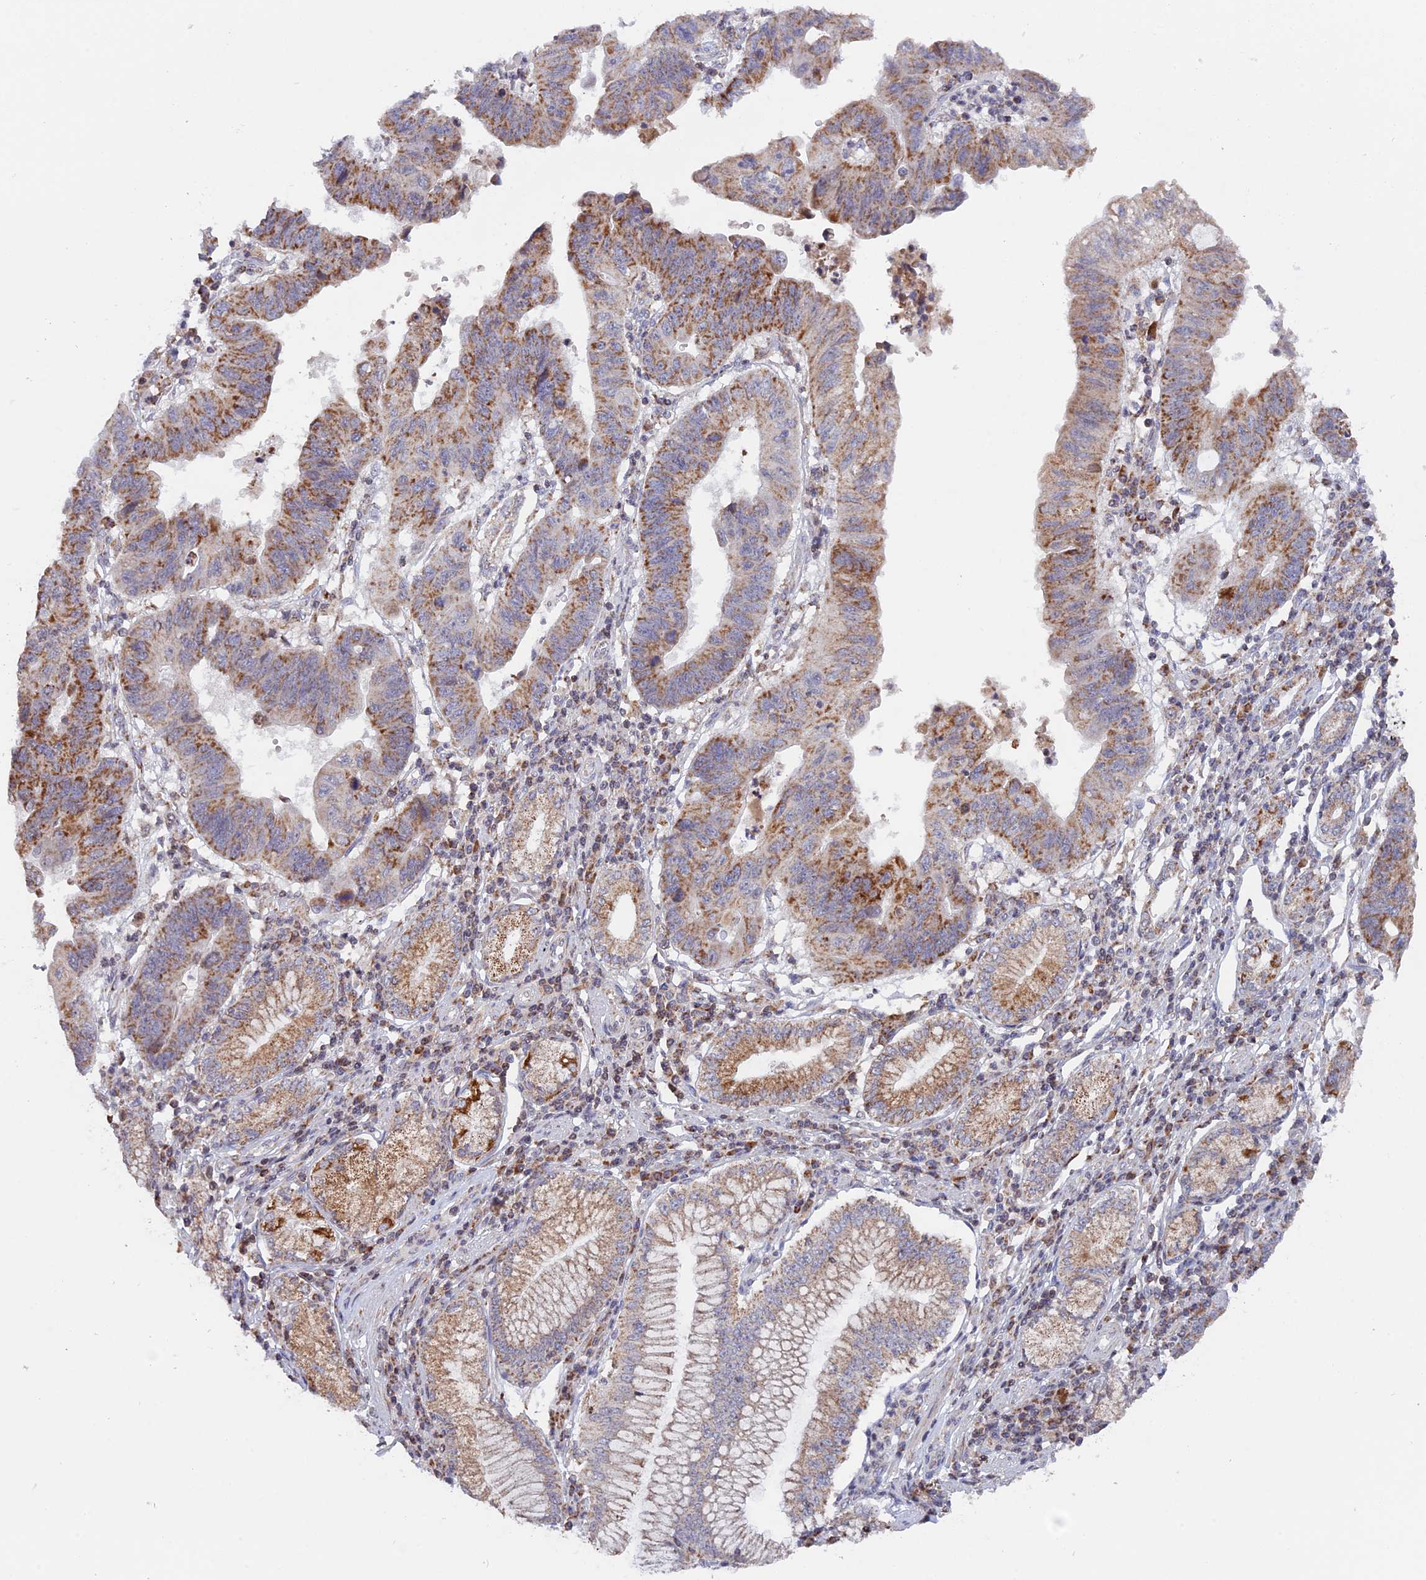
{"staining": {"intensity": "moderate", "quantity": "25%-75%", "location": "cytoplasmic/membranous"}, "tissue": "stomach cancer", "cell_type": "Tumor cells", "image_type": "cancer", "snomed": [{"axis": "morphology", "description": "Adenocarcinoma, NOS"}, {"axis": "topography", "description": "Stomach"}], "caption": "A brown stain shows moderate cytoplasmic/membranous positivity of a protein in stomach cancer tumor cells.", "gene": "MPV17L", "patient": {"sex": "male", "age": 59}}